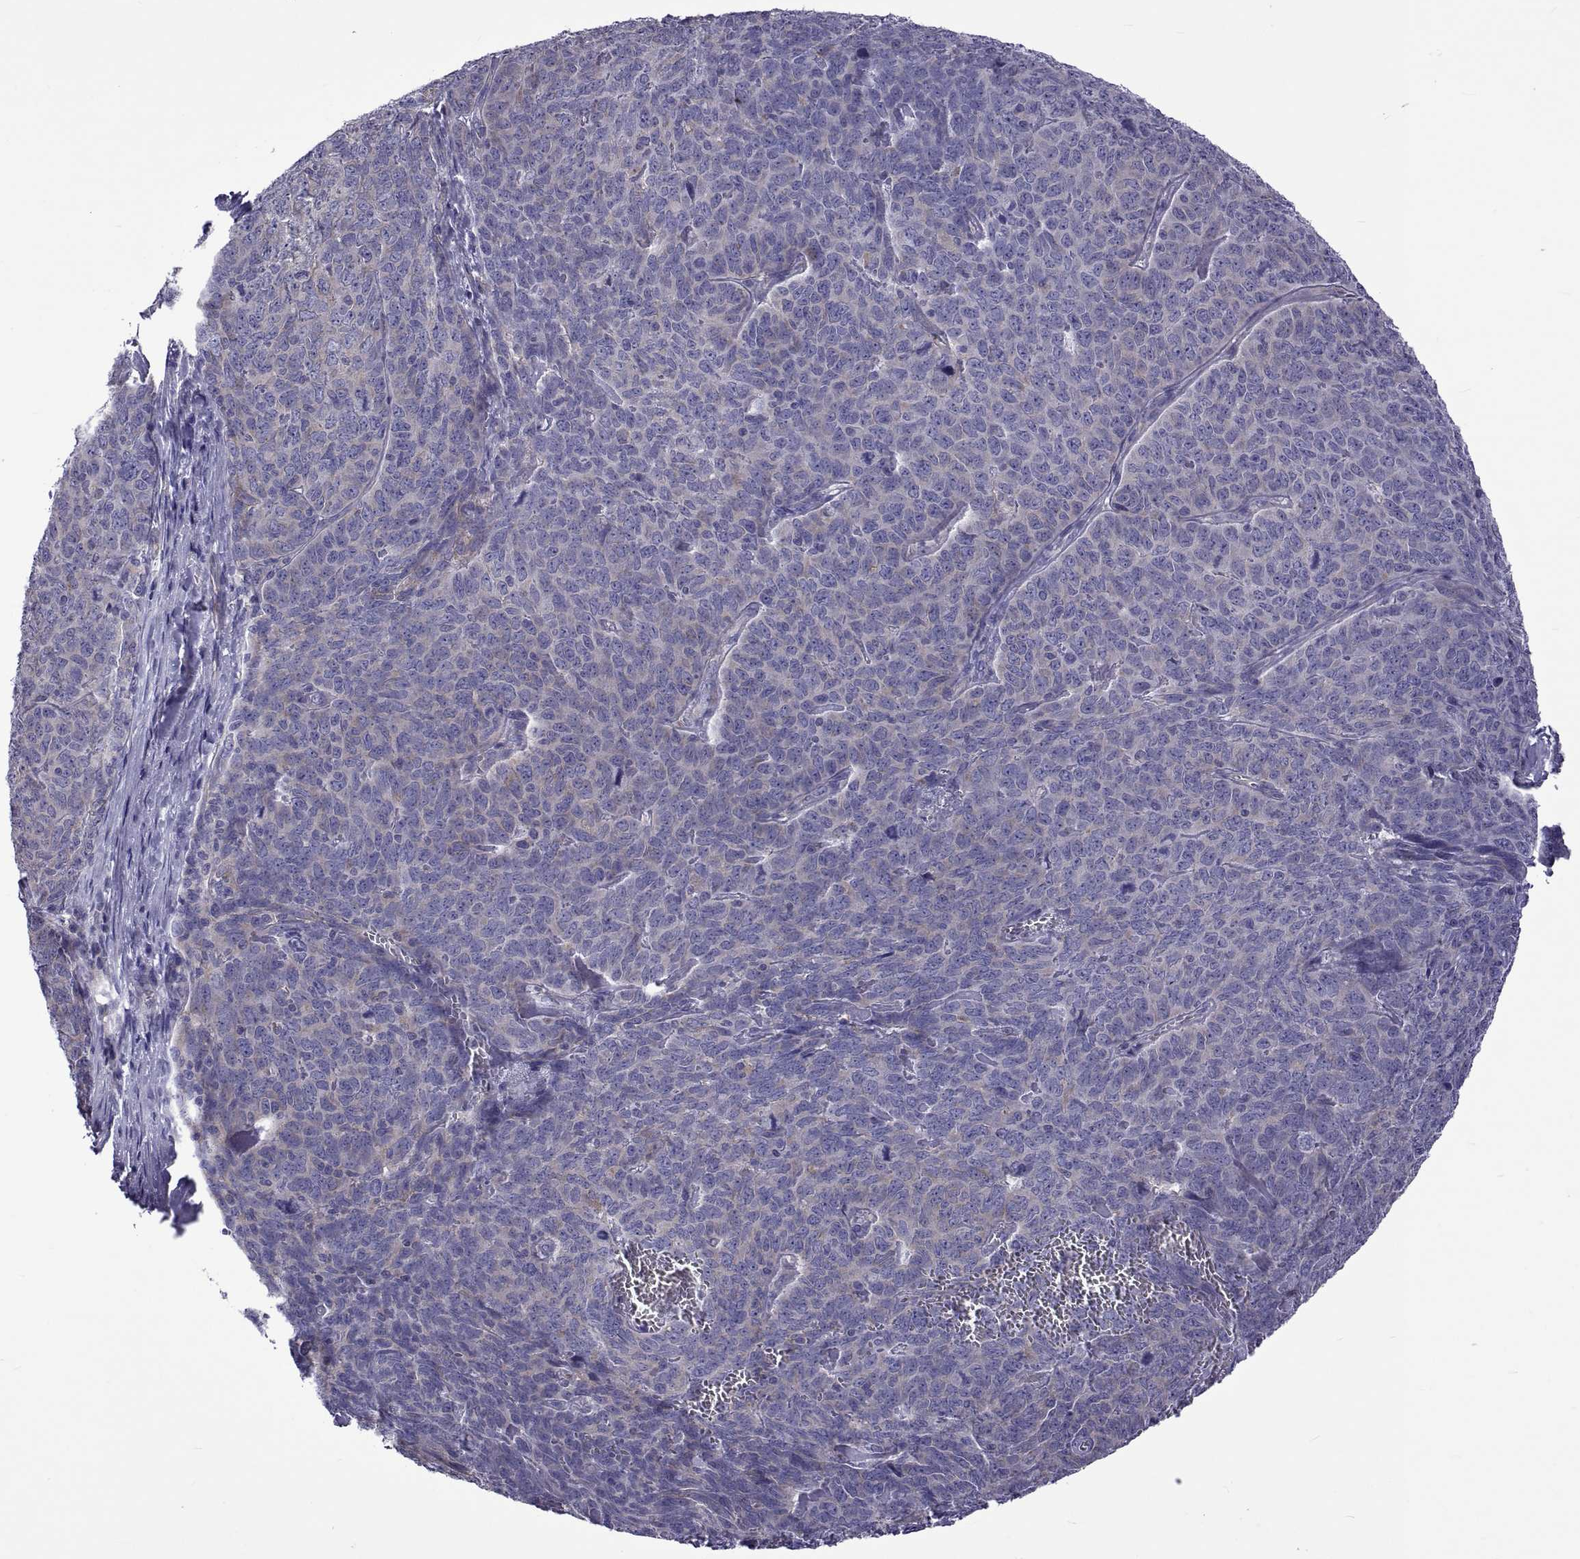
{"staining": {"intensity": "weak", "quantity": "<25%", "location": "cytoplasmic/membranous"}, "tissue": "skin cancer", "cell_type": "Tumor cells", "image_type": "cancer", "snomed": [{"axis": "morphology", "description": "Squamous cell carcinoma, NOS"}, {"axis": "topography", "description": "Skin"}, {"axis": "topography", "description": "Anal"}], "caption": "IHC of human skin cancer exhibits no staining in tumor cells.", "gene": "TMC3", "patient": {"sex": "female", "age": 51}}